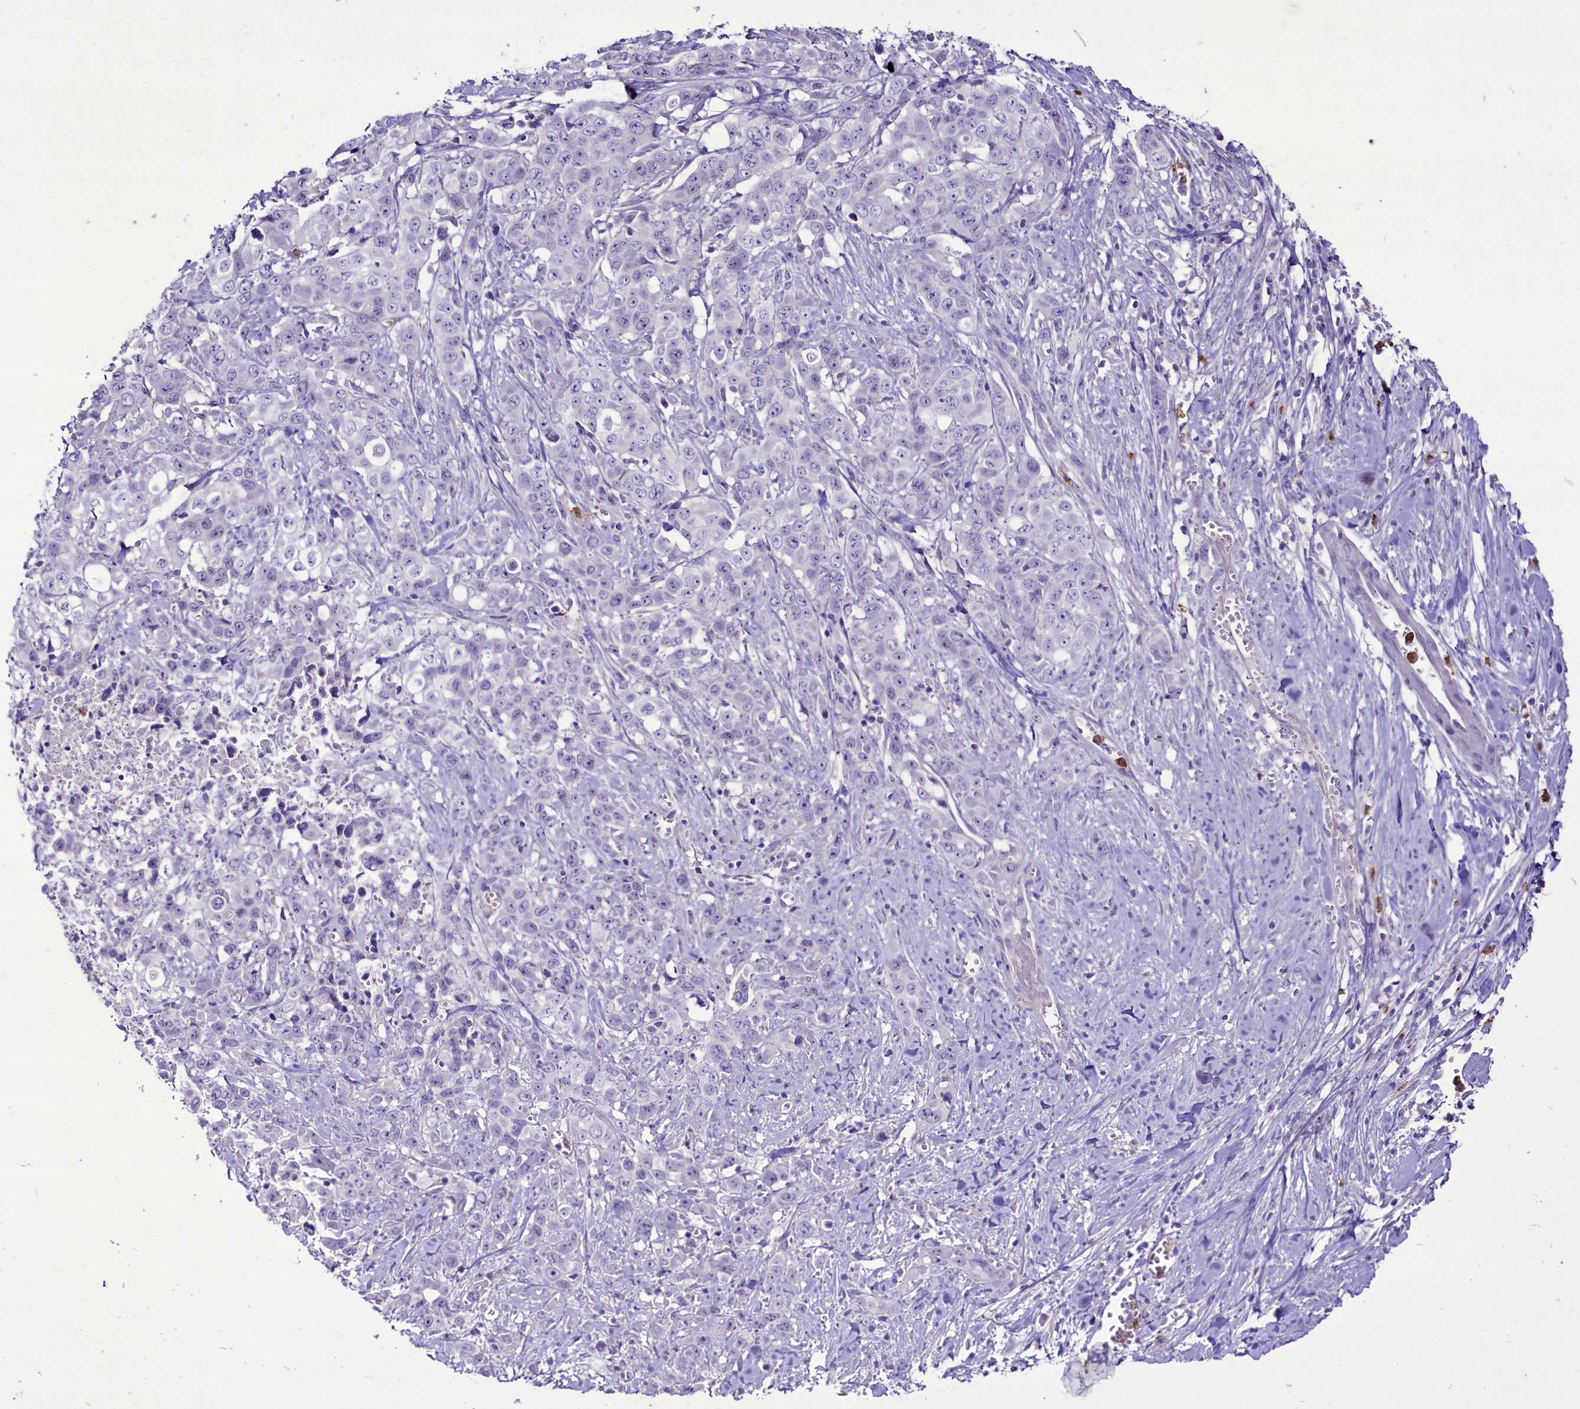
{"staining": {"intensity": "negative", "quantity": "none", "location": "none"}, "tissue": "stomach cancer", "cell_type": "Tumor cells", "image_type": "cancer", "snomed": [{"axis": "morphology", "description": "Adenocarcinoma, NOS"}, {"axis": "topography", "description": "Stomach, upper"}], "caption": "Tumor cells are negative for protein expression in human stomach cancer (adenocarcinoma).", "gene": "FAM209B", "patient": {"sex": "male", "age": 62}}